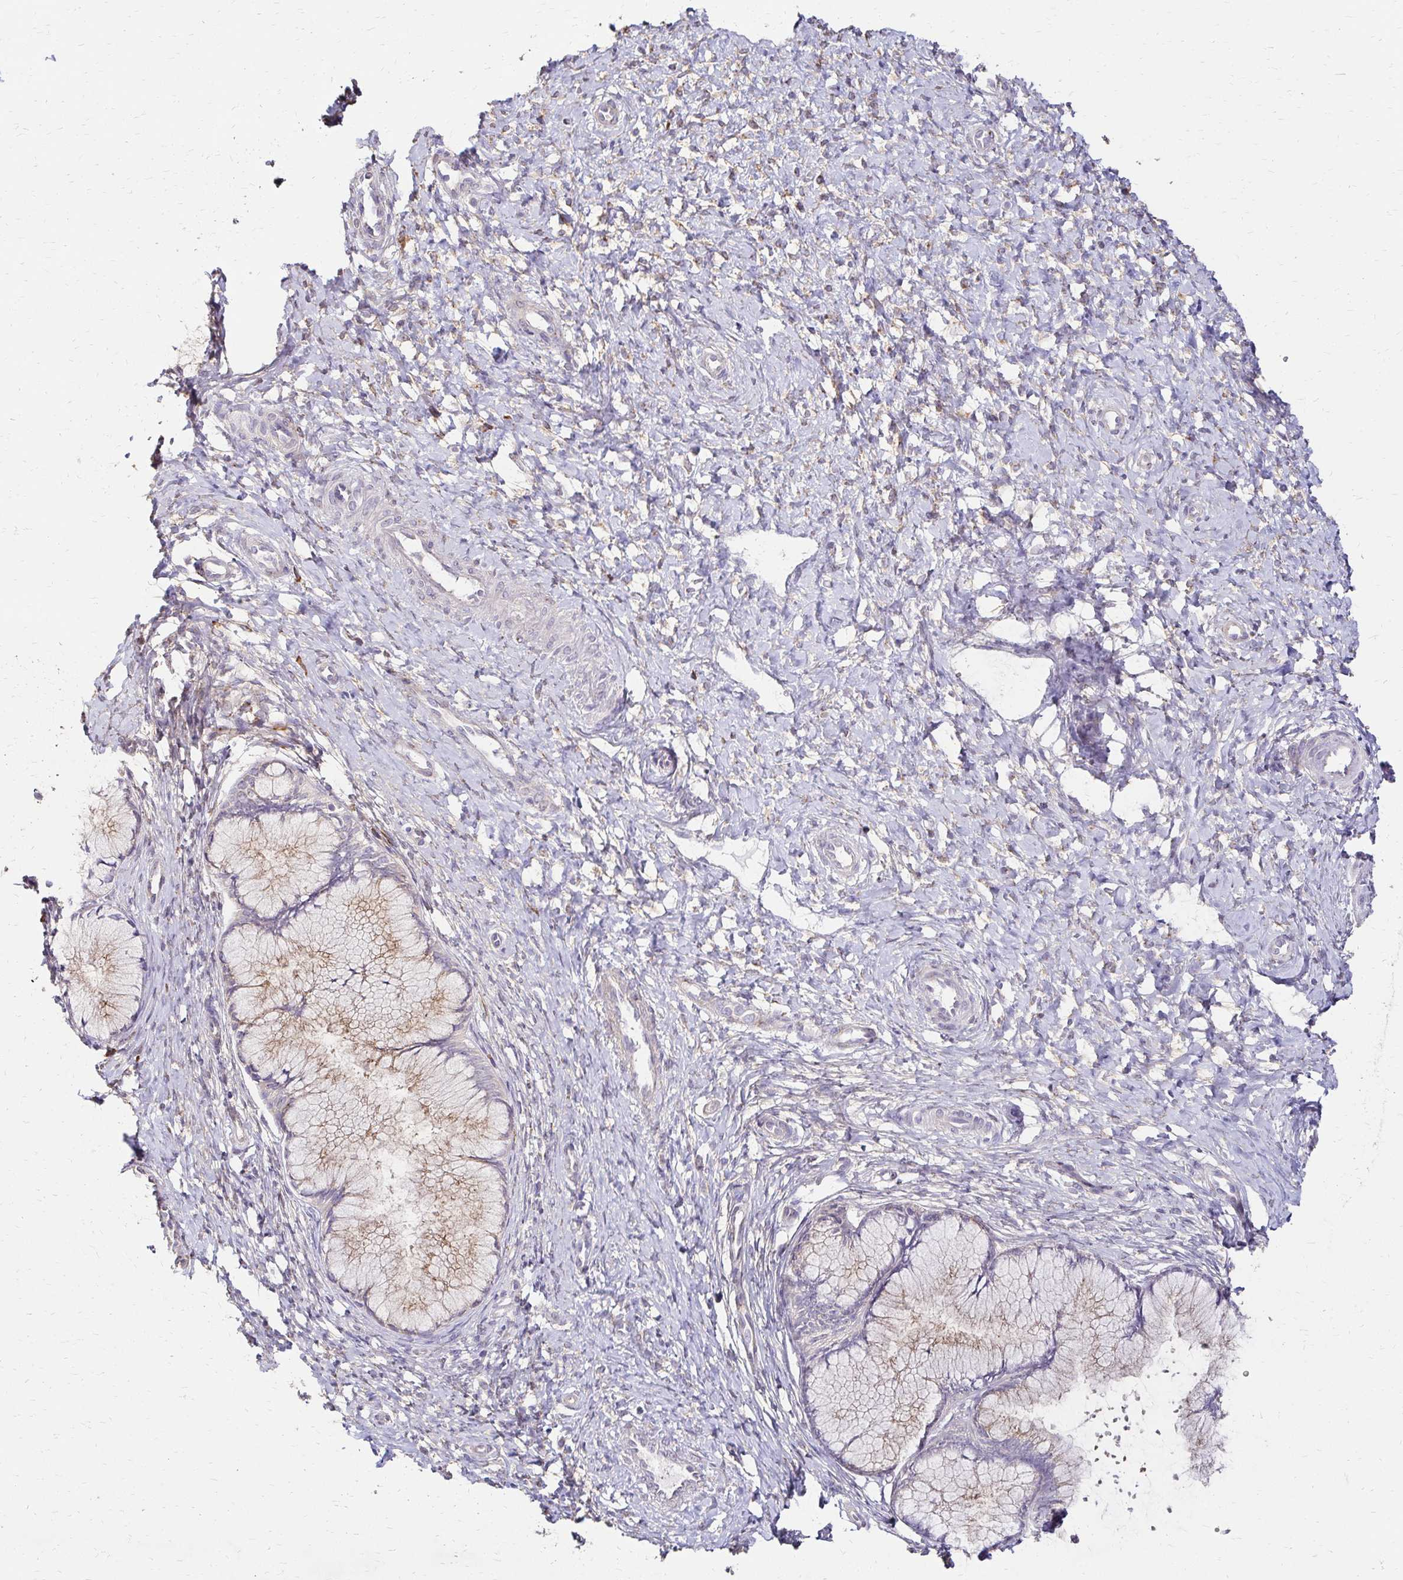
{"staining": {"intensity": "weak", "quantity": "25%-75%", "location": "cytoplasmic/membranous"}, "tissue": "cervix", "cell_type": "Glandular cells", "image_type": "normal", "snomed": [{"axis": "morphology", "description": "Normal tissue, NOS"}, {"axis": "topography", "description": "Cervix"}], "caption": "A brown stain highlights weak cytoplasmic/membranous positivity of a protein in glandular cells of benign cervix.", "gene": "PRIMA1", "patient": {"sex": "female", "age": 37}}